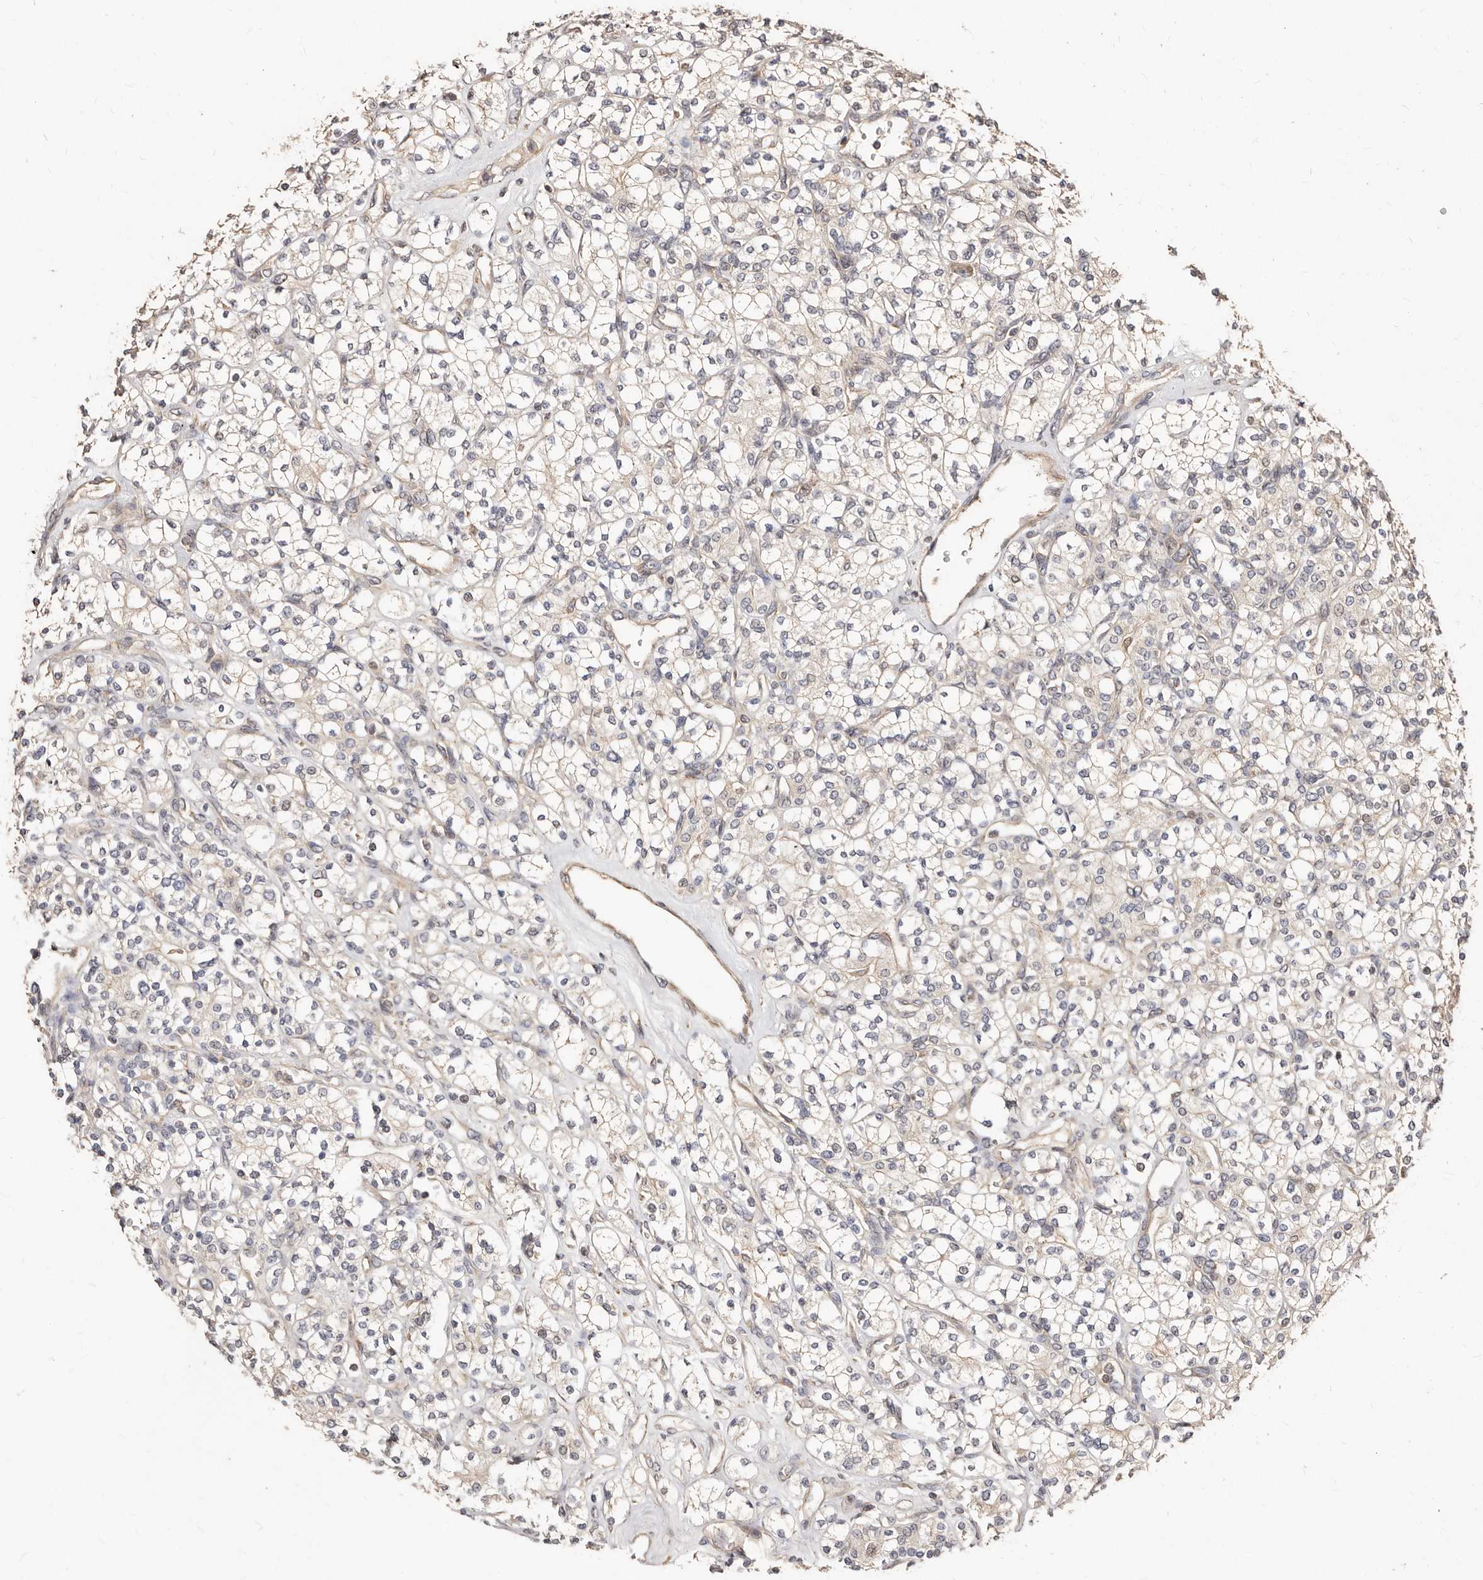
{"staining": {"intensity": "negative", "quantity": "none", "location": "none"}, "tissue": "renal cancer", "cell_type": "Tumor cells", "image_type": "cancer", "snomed": [{"axis": "morphology", "description": "Adenocarcinoma, NOS"}, {"axis": "topography", "description": "Kidney"}], "caption": "Immunohistochemistry image of human adenocarcinoma (renal) stained for a protein (brown), which reveals no expression in tumor cells. The staining was performed using DAB (3,3'-diaminobenzidine) to visualize the protein expression in brown, while the nuclei were stained in blue with hematoxylin (Magnification: 20x).", "gene": "APOL6", "patient": {"sex": "male", "age": 77}}